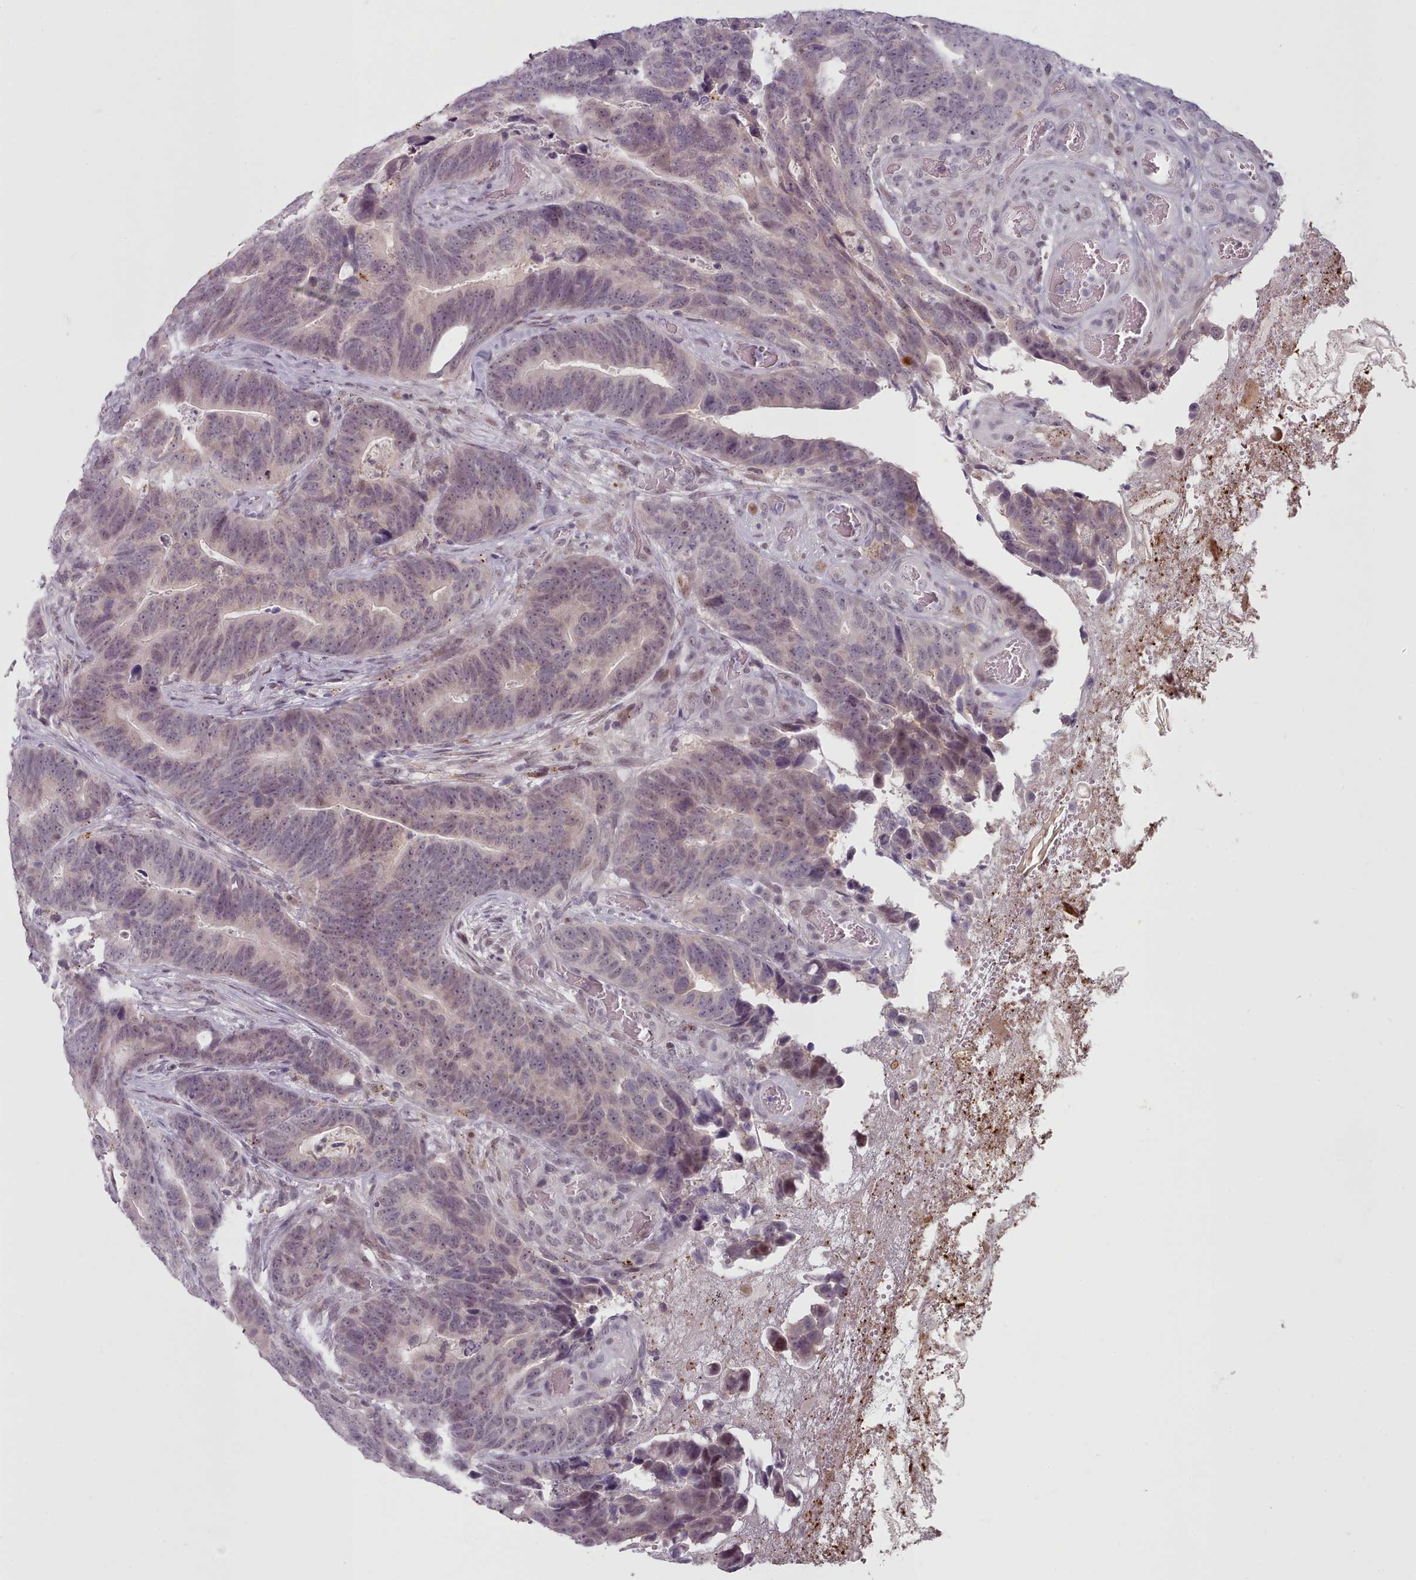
{"staining": {"intensity": "weak", "quantity": "25%-75%", "location": "nuclear"}, "tissue": "colorectal cancer", "cell_type": "Tumor cells", "image_type": "cancer", "snomed": [{"axis": "morphology", "description": "Adenocarcinoma, NOS"}, {"axis": "topography", "description": "Colon"}], "caption": "Protein staining displays weak nuclear positivity in approximately 25%-75% of tumor cells in colorectal cancer (adenocarcinoma). (IHC, brightfield microscopy, high magnification).", "gene": "PBX4", "patient": {"sex": "female", "age": 82}}